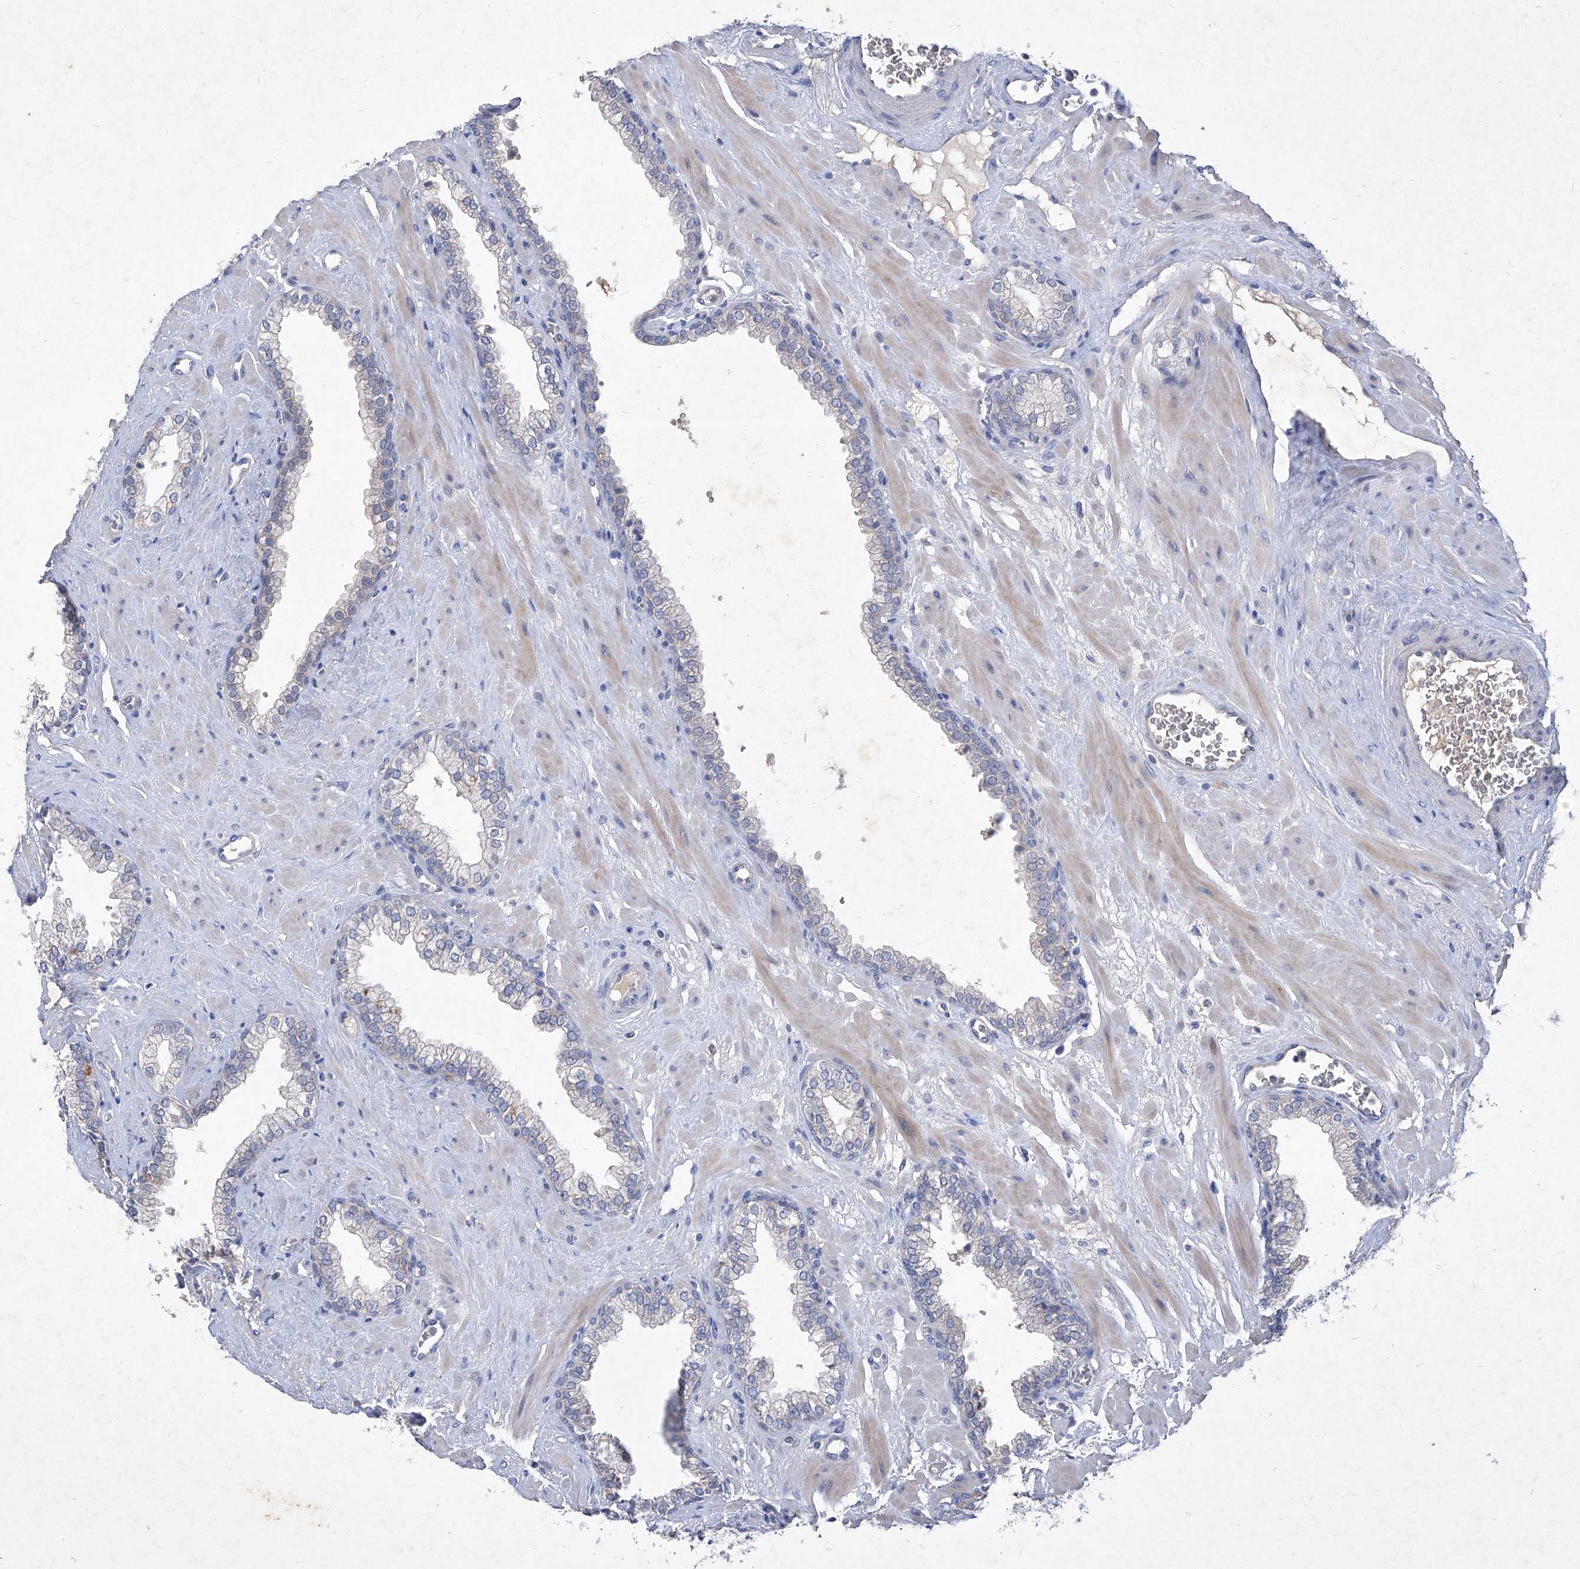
{"staining": {"intensity": "weak", "quantity": "25%-75%", "location": "cytoplasmic/membranous"}, "tissue": "prostate", "cell_type": "Glandular cells", "image_type": "normal", "snomed": [{"axis": "morphology", "description": "Normal tissue, NOS"}, {"axis": "morphology", "description": "Urothelial carcinoma, Low grade"}, {"axis": "topography", "description": "Urinary bladder"}, {"axis": "topography", "description": "Prostate"}], "caption": "Immunohistochemistry of normal human prostate exhibits low levels of weak cytoplasmic/membranous expression in about 25%-75% of glandular cells. Immunohistochemistry stains the protein of interest in brown and the nuclei are stained blue.", "gene": "SBK2", "patient": {"sex": "male", "age": 60}}